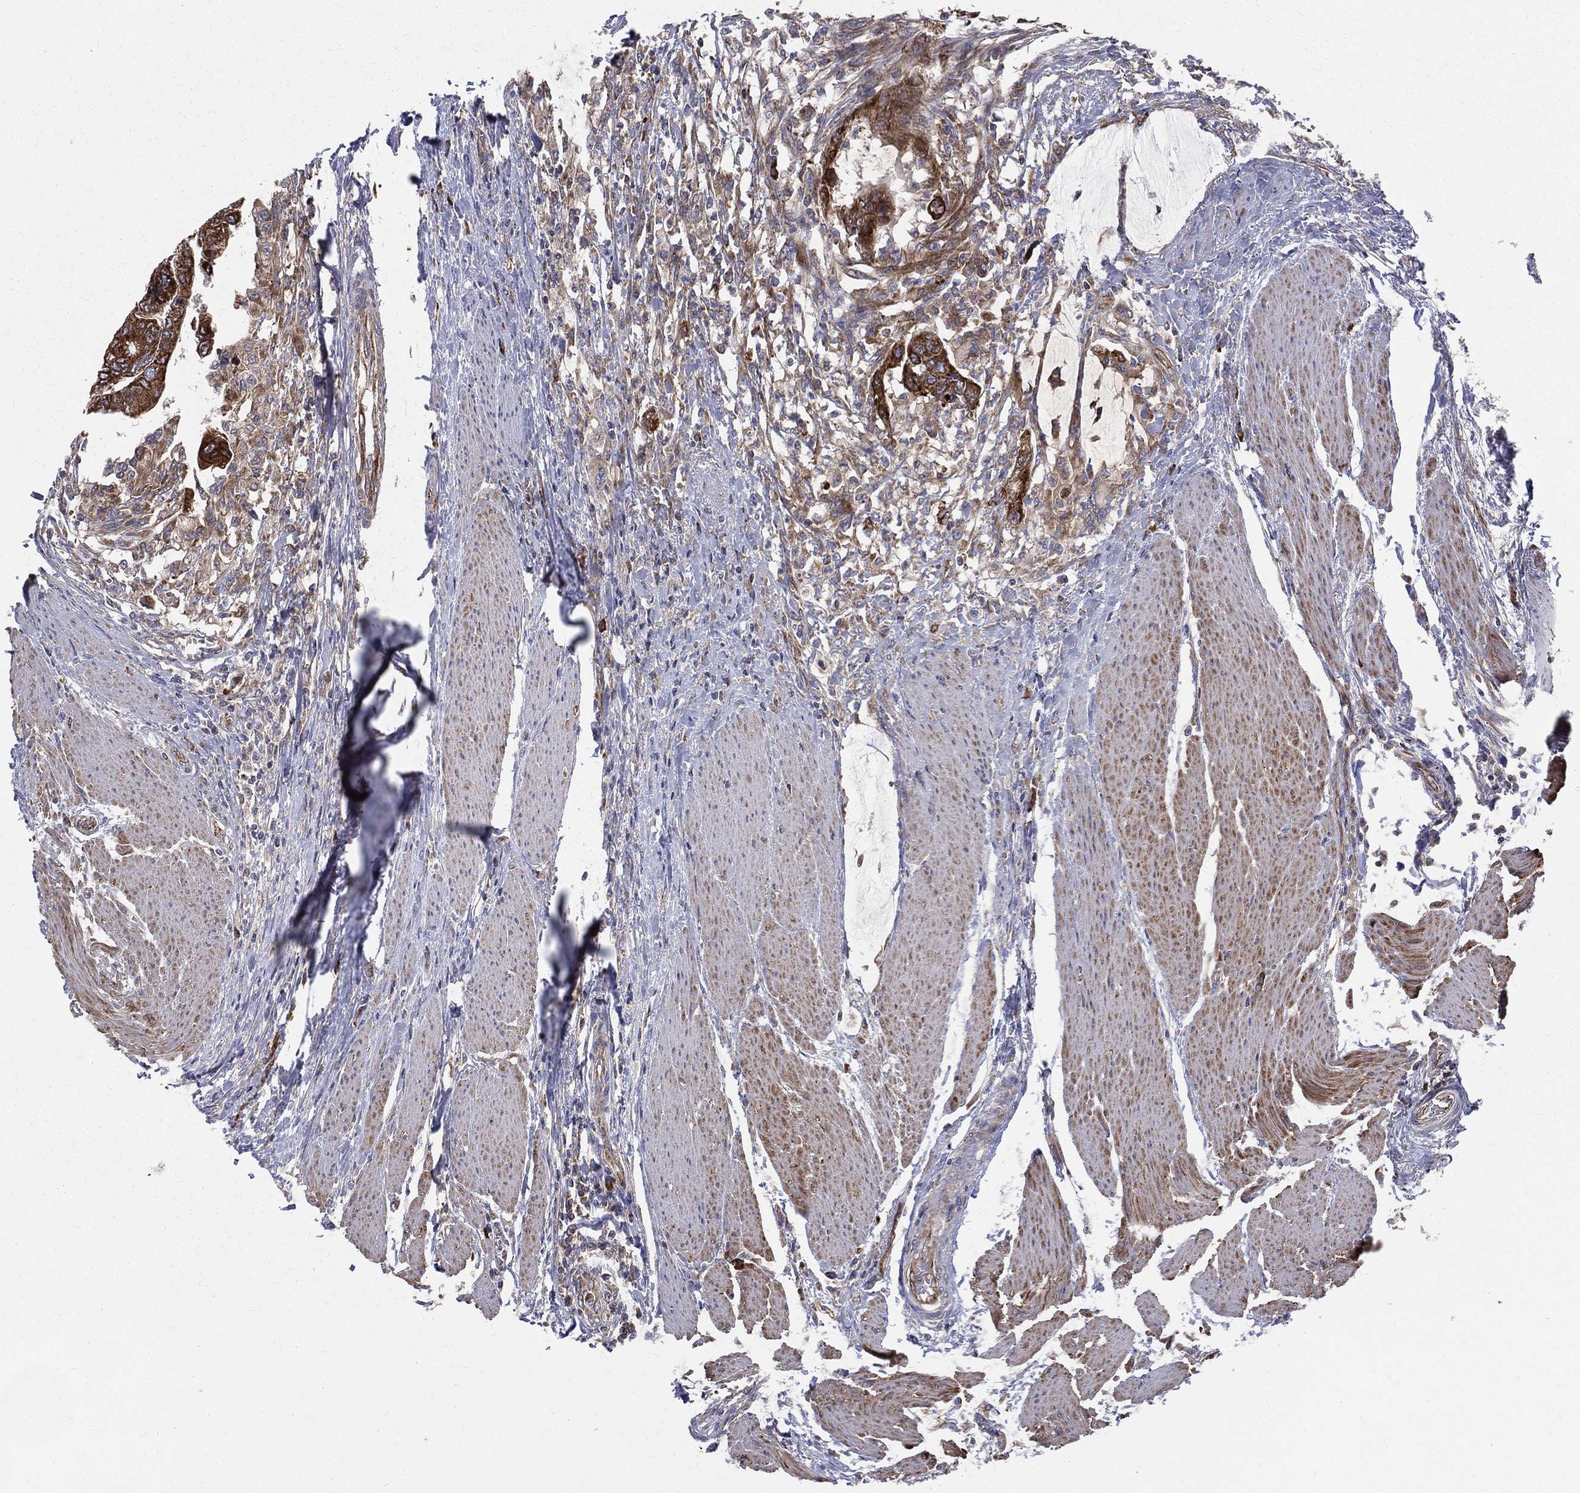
{"staining": {"intensity": "strong", "quantity": "<25%", "location": "cytoplasmic/membranous"}, "tissue": "colorectal cancer", "cell_type": "Tumor cells", "image_type": "cancer", "snomed": [{"axis": "morphology", "description": "Normal tissue, NOS"}, {"axis": "morphology", "description": "Adenocarcinoma, NOS"}, {"axis": "topography", "description": "Rectum"}, {"axis": "topography", "description": "Peripheral nerve tissue"}], "caption": "Colorectal adenocarcinoma stained for a protein demonstrates strong cytoplasmic/membranous positivity in tumor cells.", "gene": "MIX23", "patient": {"sex": "male", "age": 92}}